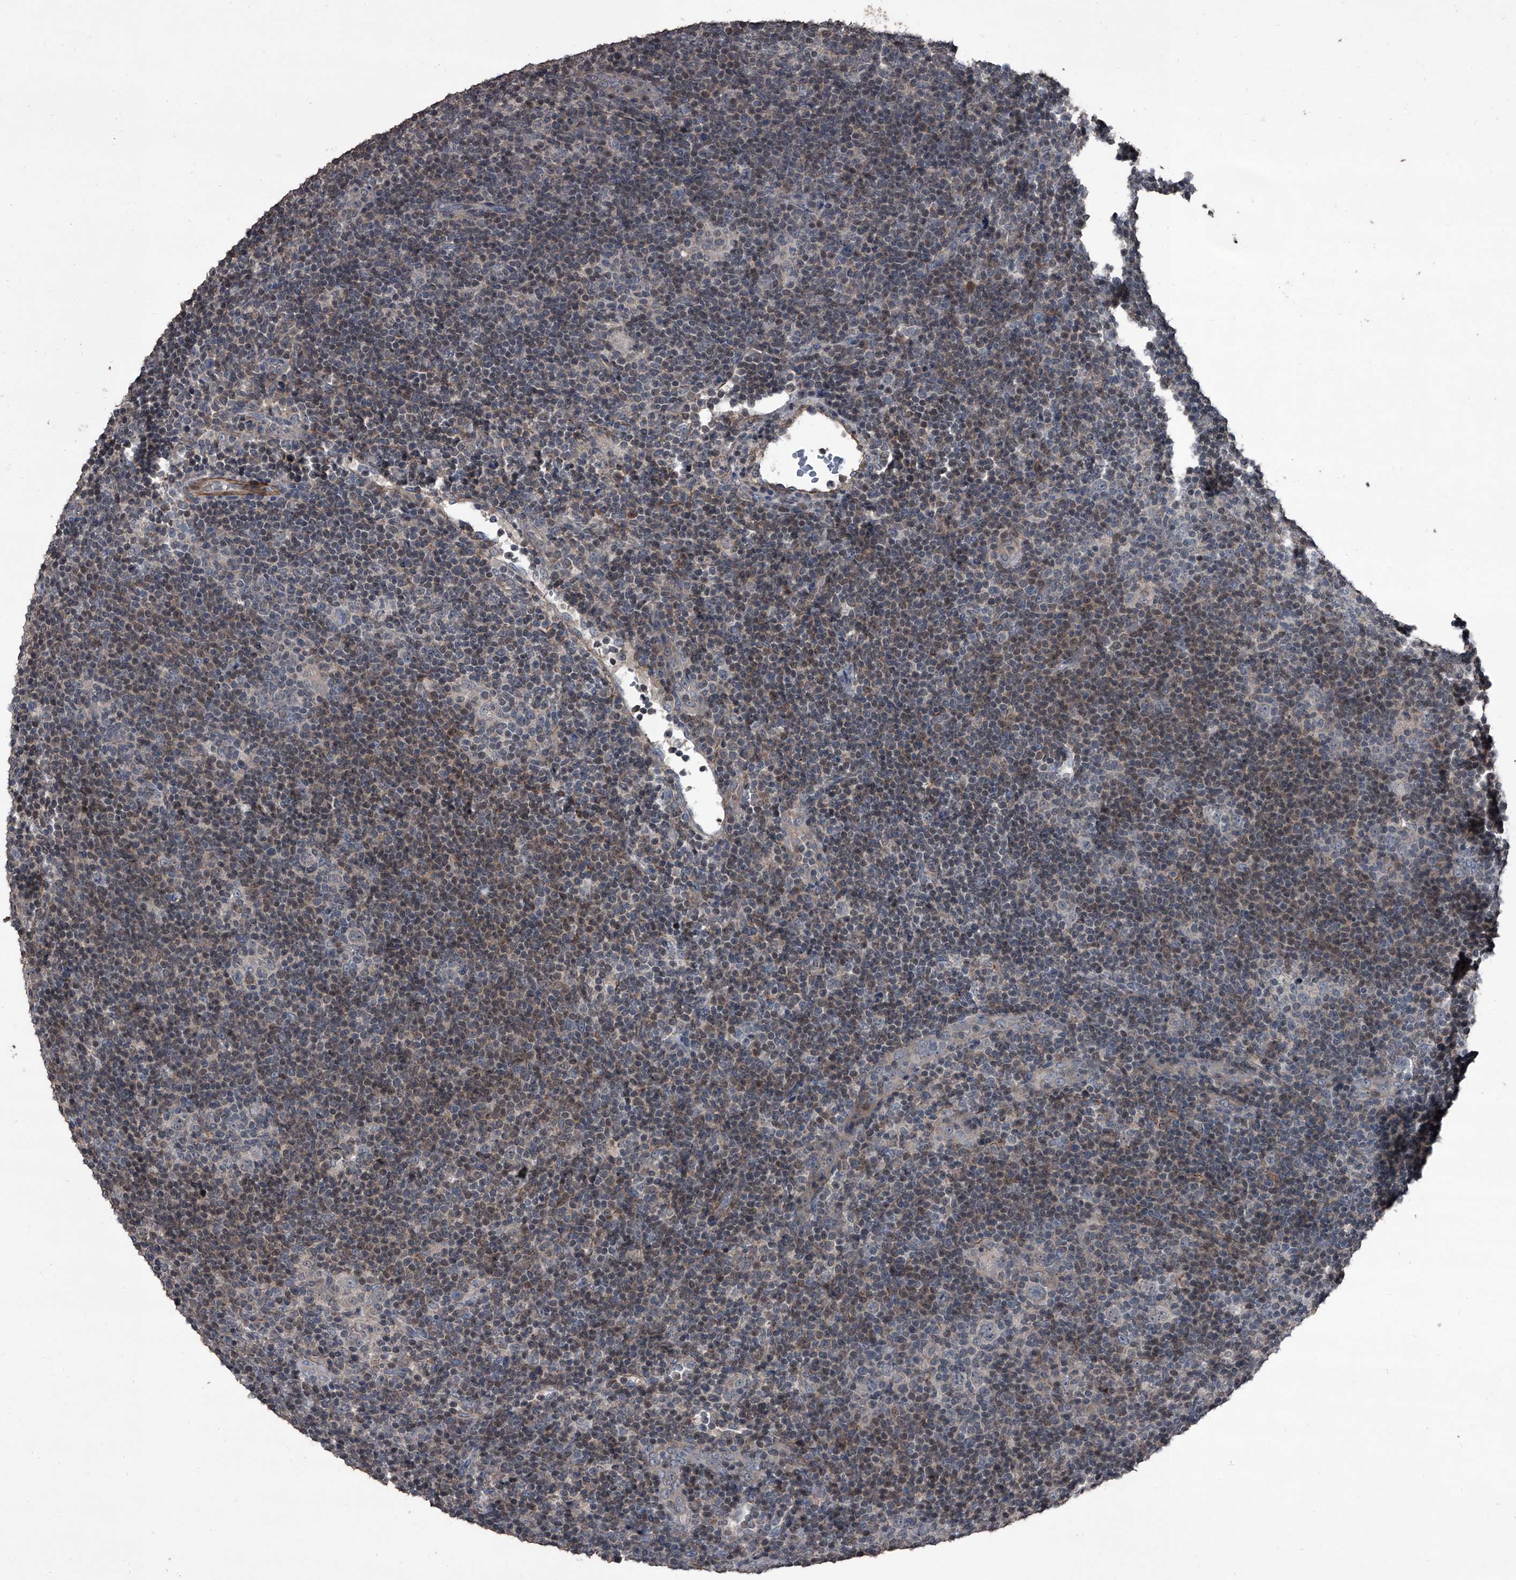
{"staining": {"intensity": "negative", "quantity": "none", "location": "none"}, "tissue": "lymphoma", "cell_type": "Tumor cells", "image_type": "cancer", "snomed": [{"axis": "morphology", "description": "Hodgkin's disease, NOS"}, {"axis": "topography", "description": "Lymph node"}], "caption": "This is an immunohistochemistry photomicrograph of human lymphoma. There is no expression in tumor cells.", "gene": "OARD1", "patient": {"sex": "female", "age": 57}}